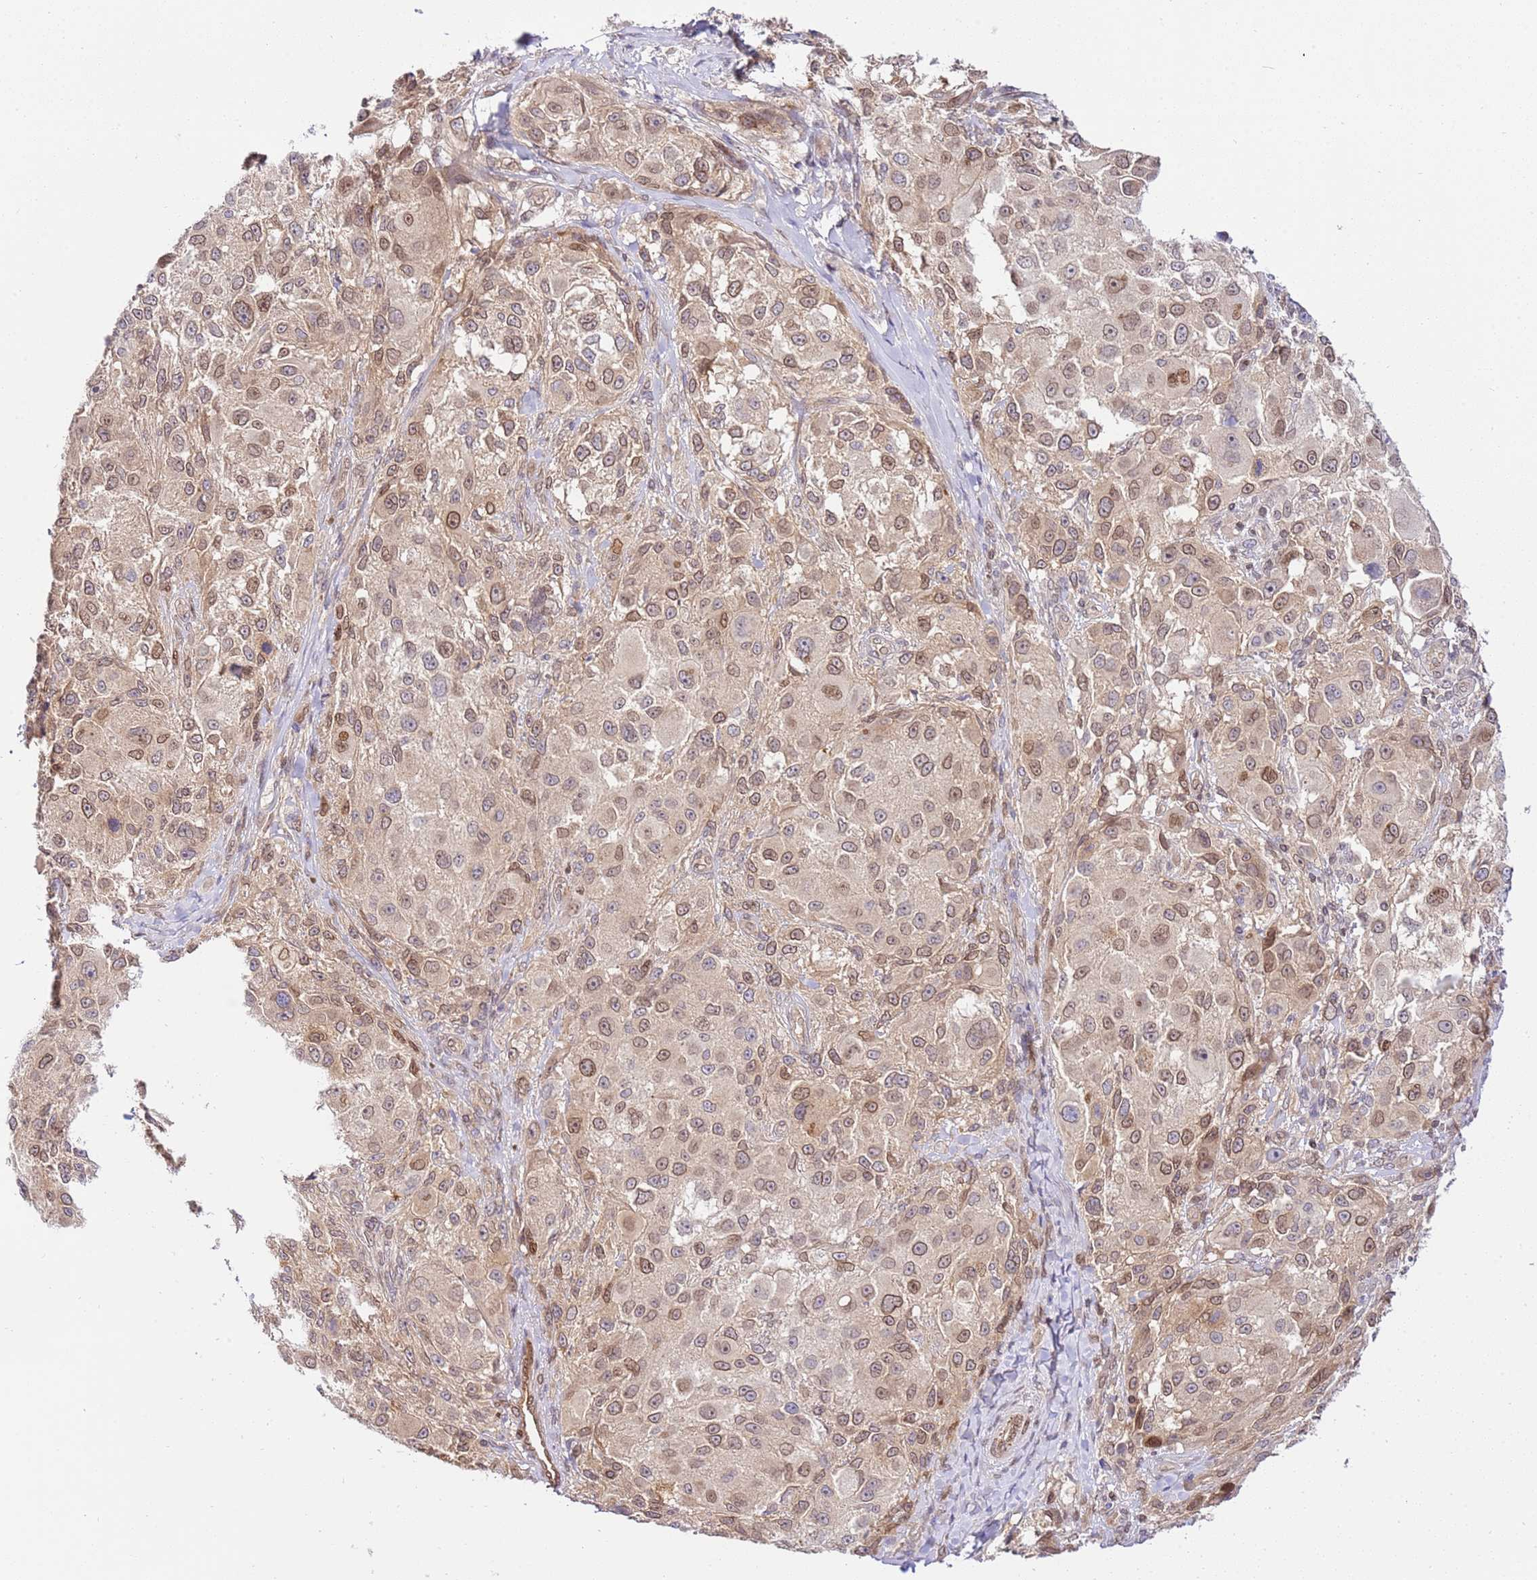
{"staining": {"intensity": "moderate", "quantity": "<25%", "location": "cytoplasmic/membranous,nuclear"}, "tissue": "melanoma", "cell_type": "Tumor cells", "image_type": "cancer", "snomed": [{"axis": "morphology", "description": "Normal morphology"}, {"axis": "morphology", "description": "Malignant melanoma, NOS"}, {"axis": "topography", "description": "Skin"}], "caption": "A micrograph of melanoma stained for a protein reveals moderate cytoplasmic/membranous and nuclear brown staining in tumor cells. (DAB (3,3'-diaminobenzidine) = brown stain, brightfield microscopy at high magnification).", "gene": "TRIM37", "patient": {"sex": "female", "age": 72}}